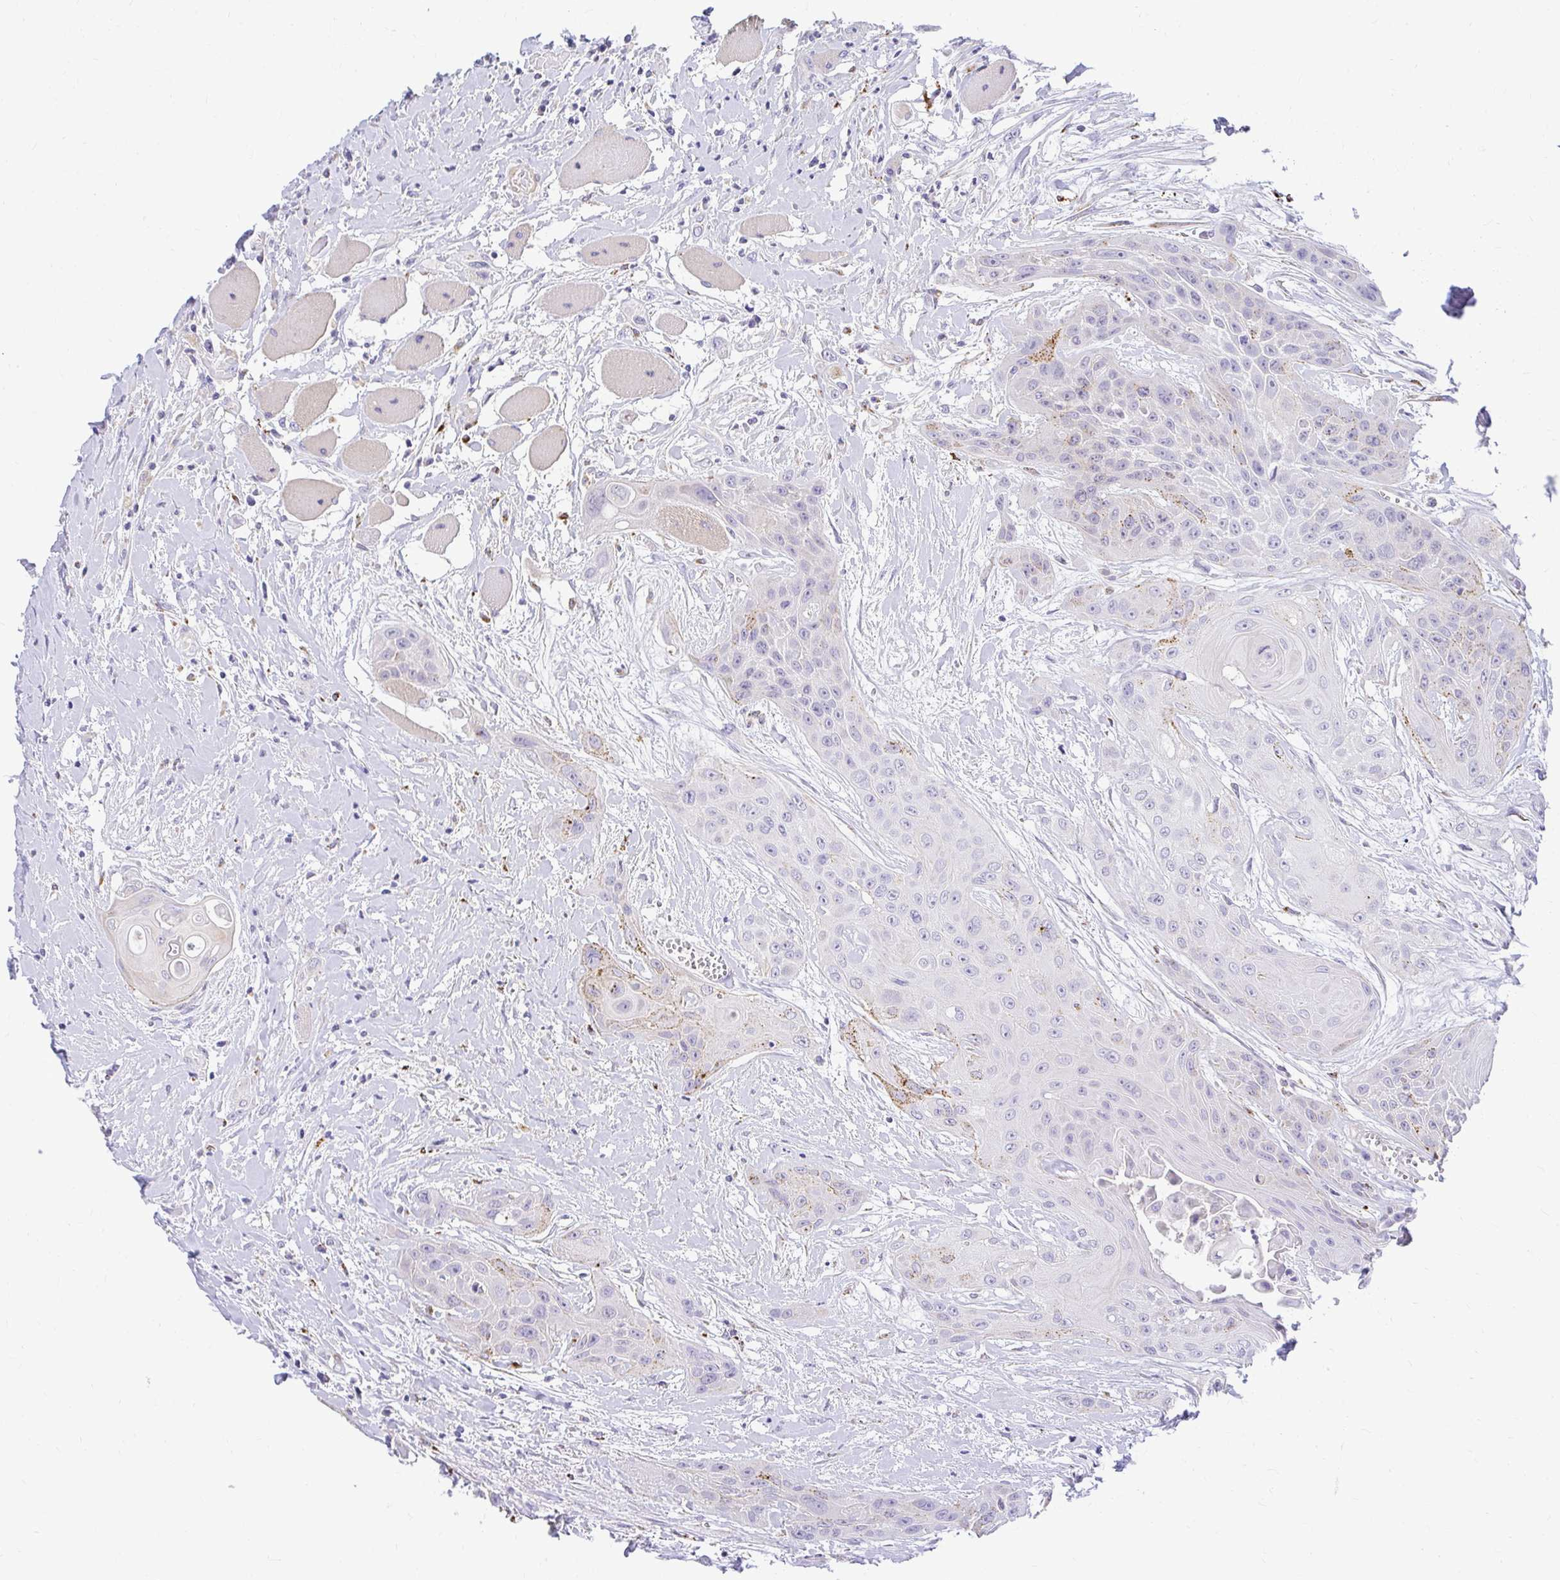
{"staining": {"intensity": "moderate", "quantity": "<25%", "location": "cytoplasmic/membranous"}, "tissue": "head and neck cancer", "cell_type": "Tumor cells", "image_type": "cancer", "snomed": [{"axis": "morphology", "description": "Squamous cell carcinoma, NOS"}, {"axis": "topography", "description": "Head-Neck"}], "caption": "Immunohistochemistry (IHC) micrograph of neoplastic tissue: head and neck cancer stained using immunohistochemistry (IHC) displays low levels of moderate protein expression localized specifically in the cytoplasmic/membranous of tumor cells, appearing as a cytoplasmic/membranous brown color.", "gene": "PKN3", "patient": {"sex": "female", "age": 73}}